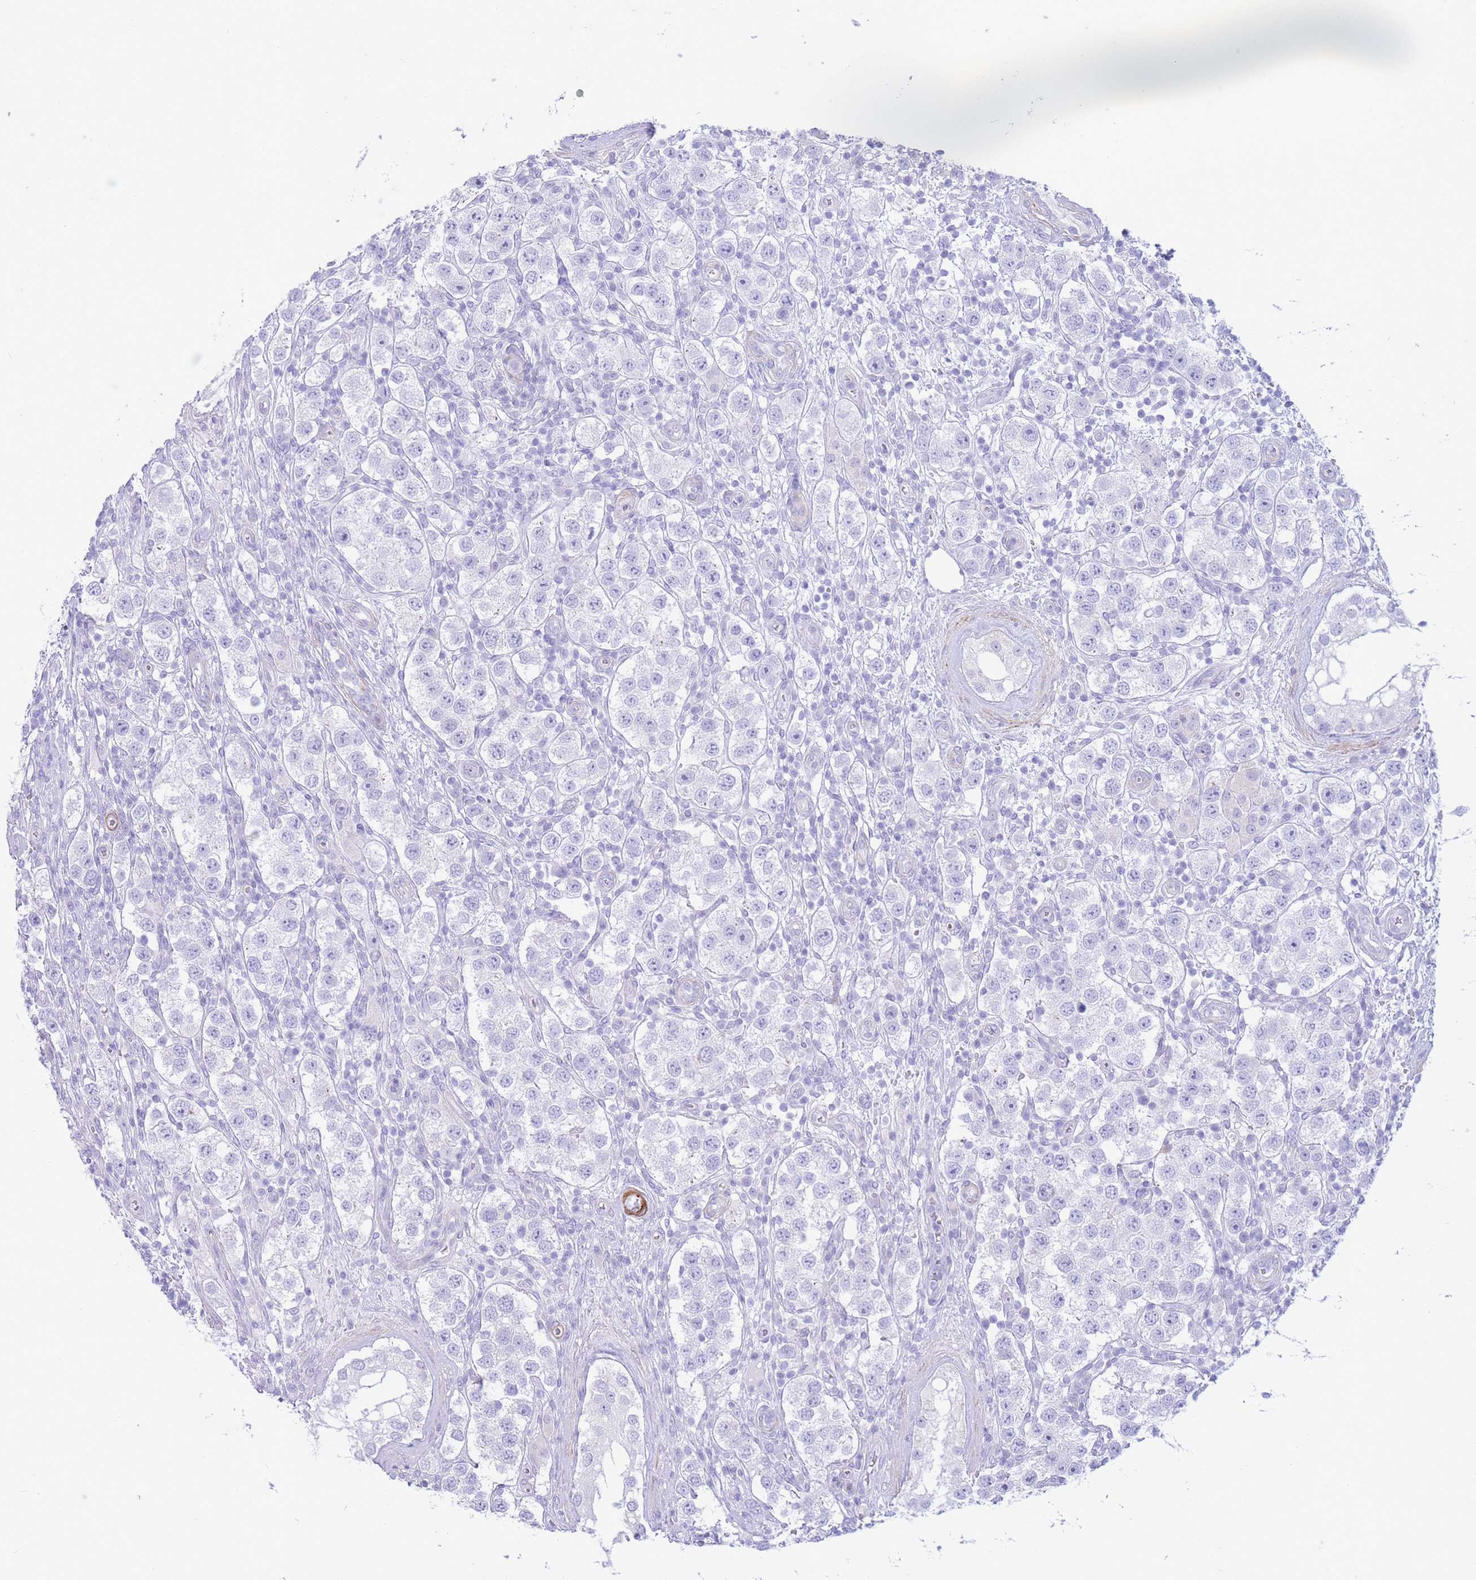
{"staining": {"intensity": "negative", "quantity": "none", "location": "none"}, "tissue": "testis cancer", "cell_type": "Tumor cells", "image_type": "cancer", "snomed": [{"axis": "morphology", "description": "Seminoma, NOS"}, {"axis": "topography", "description": "Testis"}], "caption": "Human testis cancer stained for a protein using immunohistochemistry (IHC) shows no staining in tumor cells.", "gene": "VWA8", "patient": {"sex": "male", "age": 37}}